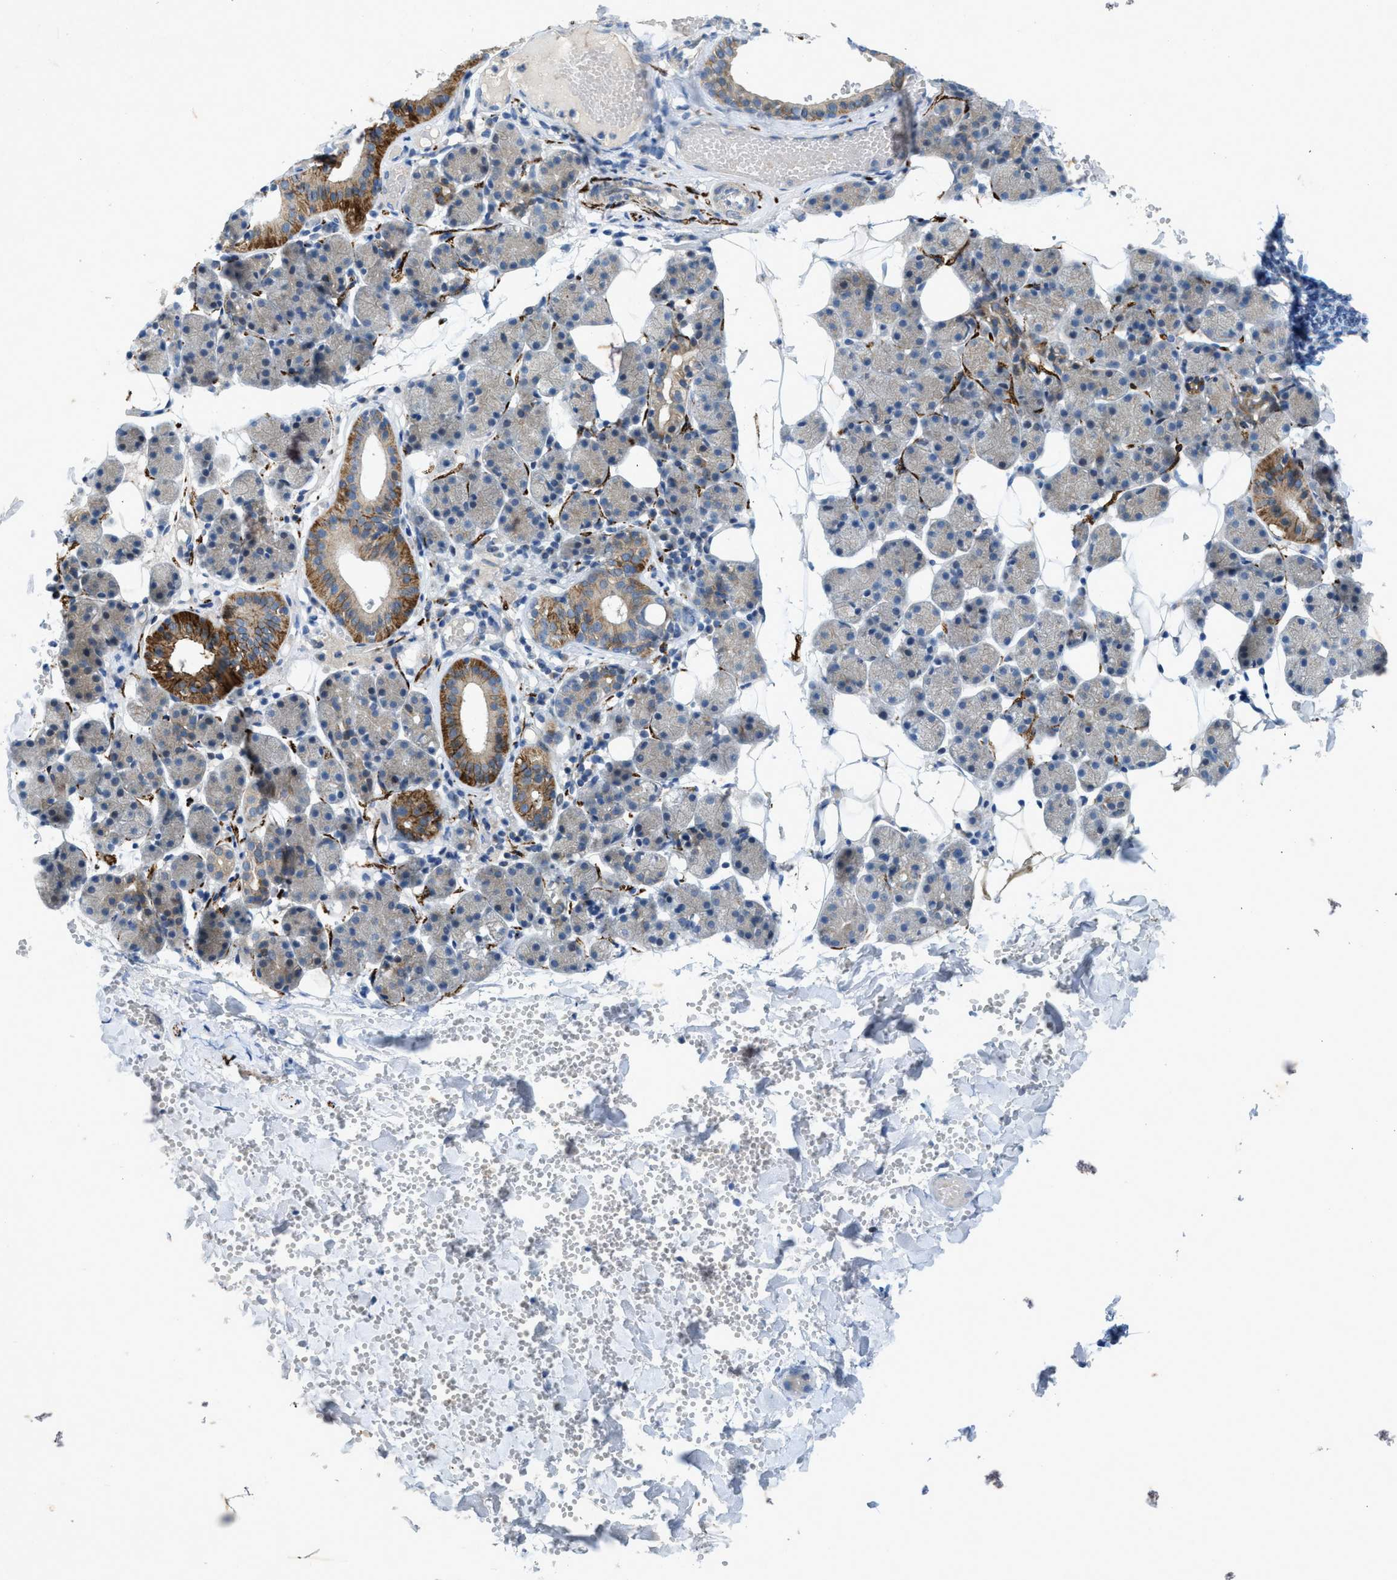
{"staining": {"intensity": "strong", "quantity": "25%-75%", "location": "cytoplasmic/membranous"}, "tissue": "salivary gland", "cell_type": "Glandular cells", "image_type": "normal", "snomed": [{"axis": "morphology", "description": "Normal tissue, NOS"}, {"axis": "topography", "description": "Salivary gland"}], "caption": "Normal salivary gland was stained to show a protein in brown. There is high levels of strong cytoplasmic/membranous staining in approximately 25%-75% of glandular cells.", "gene": "URGCP", "patient": {"sex": "female", "age": 33}}